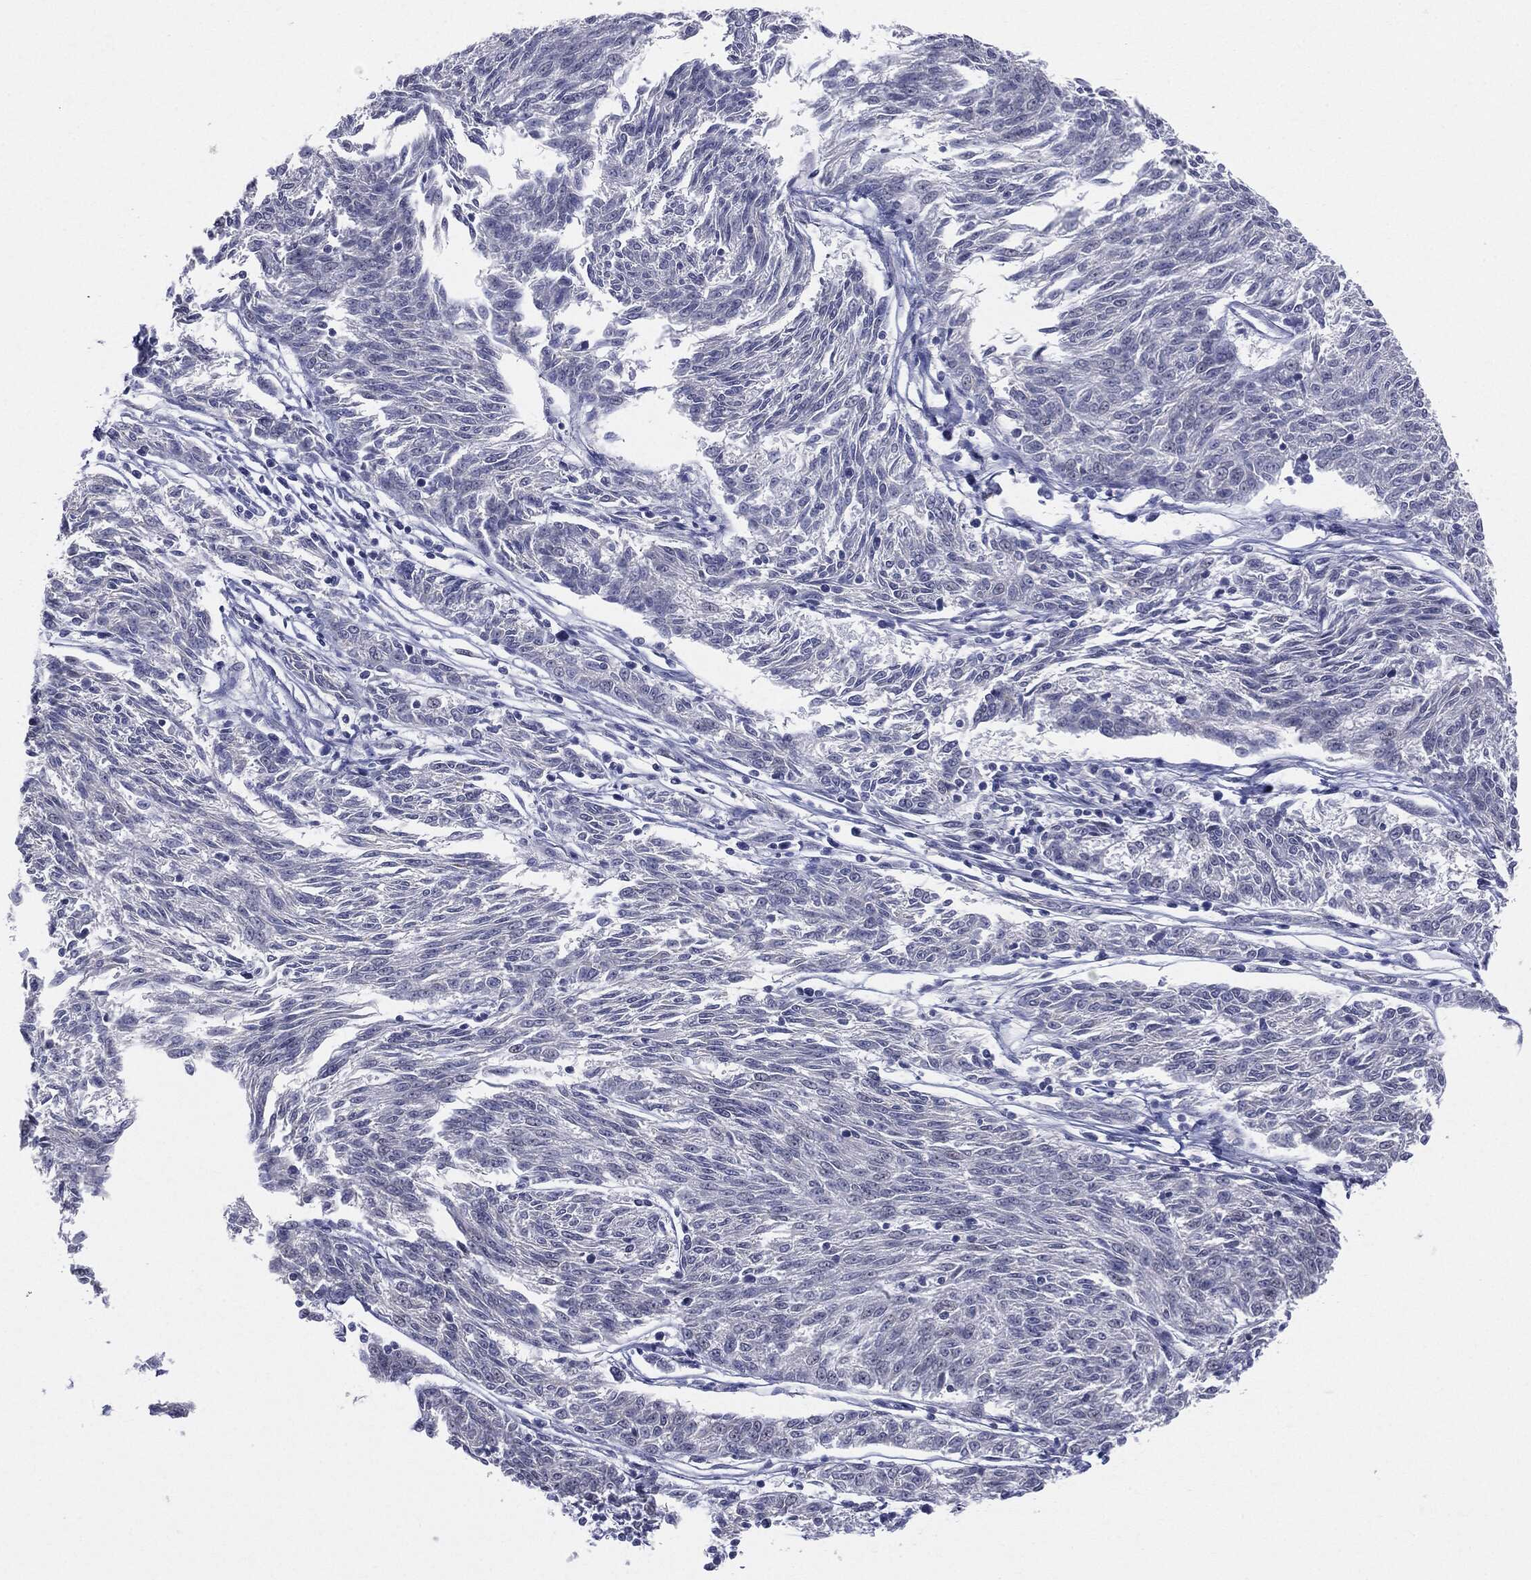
{"staining": {"intensity": "negative", "quantity": "none", "location": "none"}, "tissue": "melanoma", "cell_type": "Tumor cells", "image_type": "cancer", "snomed": [{"axis": "morphology", "description": "Malignant melanoma, NOS"}, {"axis": "topography", "description": "Skin"}], "caption": "Tumor cells show no significant protein staining in malignant melanoma.", "gene": "SLC5A5", "patient": {"sex": "female", "age": 72}}